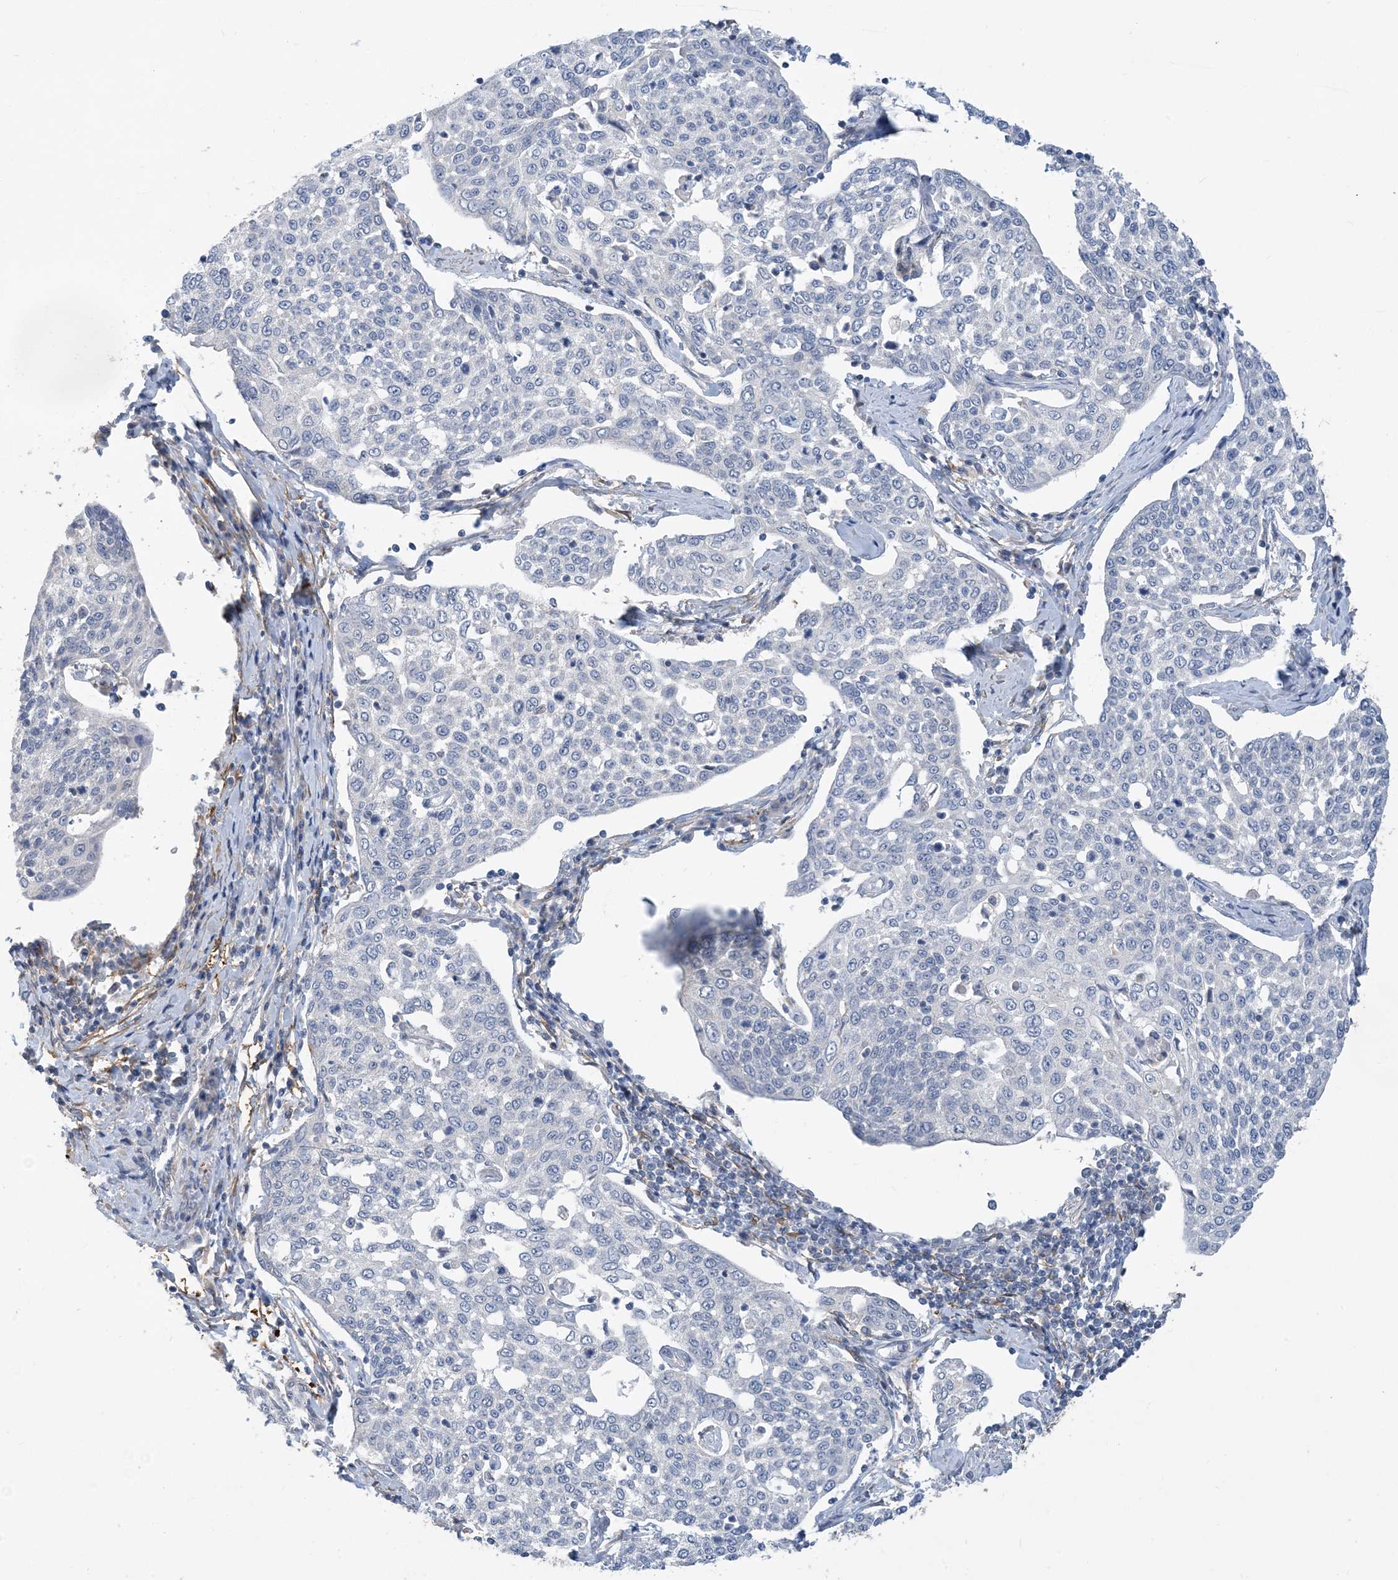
{"staining": {"intensity": "negative", "quantity": "none", "location": "none"}, "tissue": "cervical cancer", "cell_type": "Tumor cells", "image_type": "cancer", "snomed": [{"axis": "morphology", "description": "Squamous cell carcinoma, NOS"}, {"axis": "topography", "description": "Cervix"}], "caption": "IHC of human squamous cell carcinoma (cervical) displays no staining in tumor cells.", "gene": "EIF2A", "patient": {"sex": "female", "age": 34}}